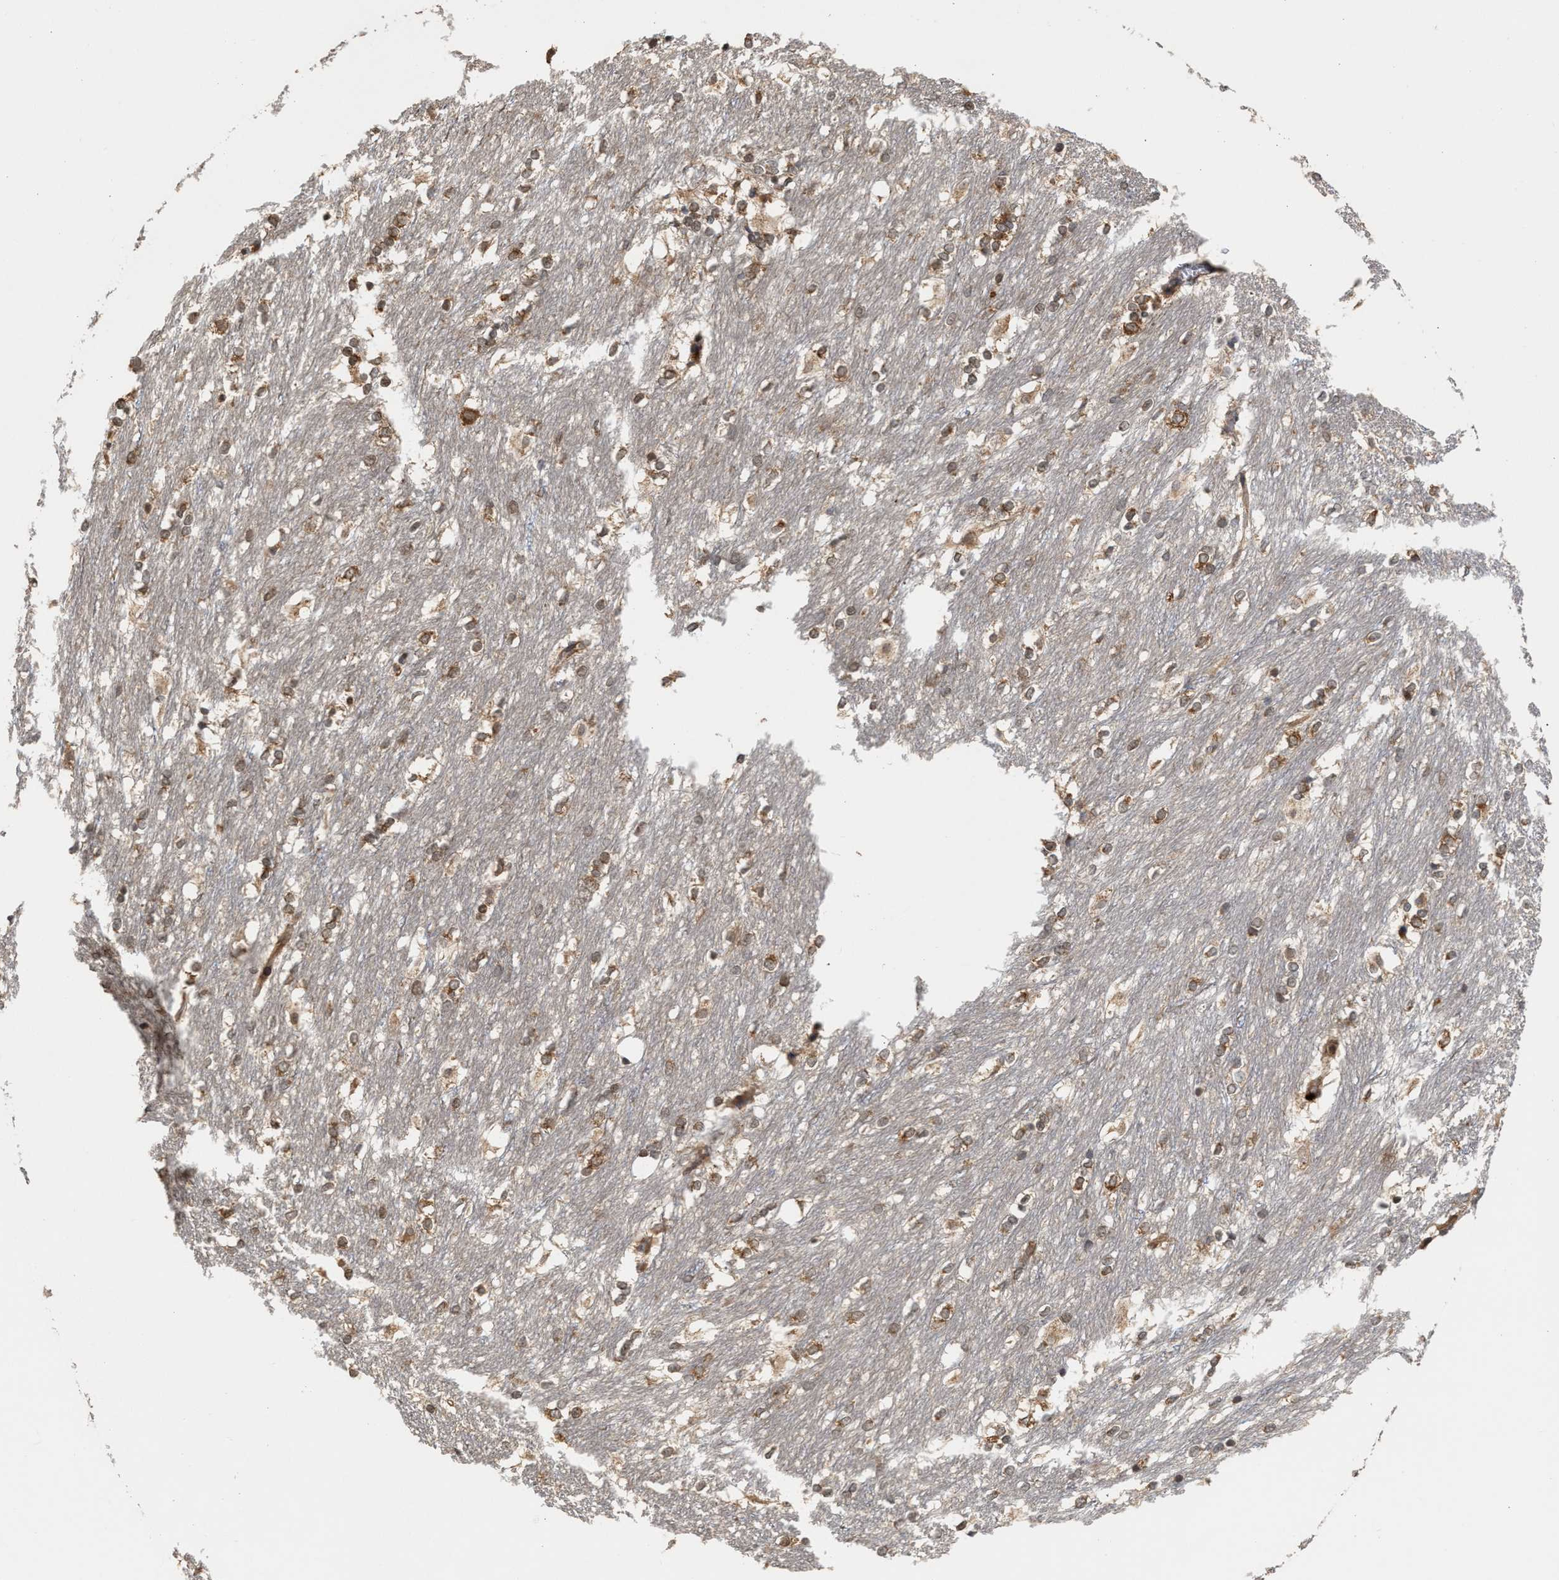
{"staining": {"intensity": "moderate", "quantity": "25%-75%", "location": "cytoplasmic/membranous"}, "tissue": "caudate", "cell_type": "Glial cells", "image_type": "normal", "snomed": [{"axis": "morphology", "description": "Normal tissue, NOS"}, {"axis": "topography", "description": "Lateral ventricle wall"}], "caption": "The micrograph demonstrates staining of unremarkable caudate, revealing moderate cytoplasmic/membranous protein expression (brown color) within glial cells.", "gene": "SAR1A", "patient": {"sex": "female", "age": 19}}